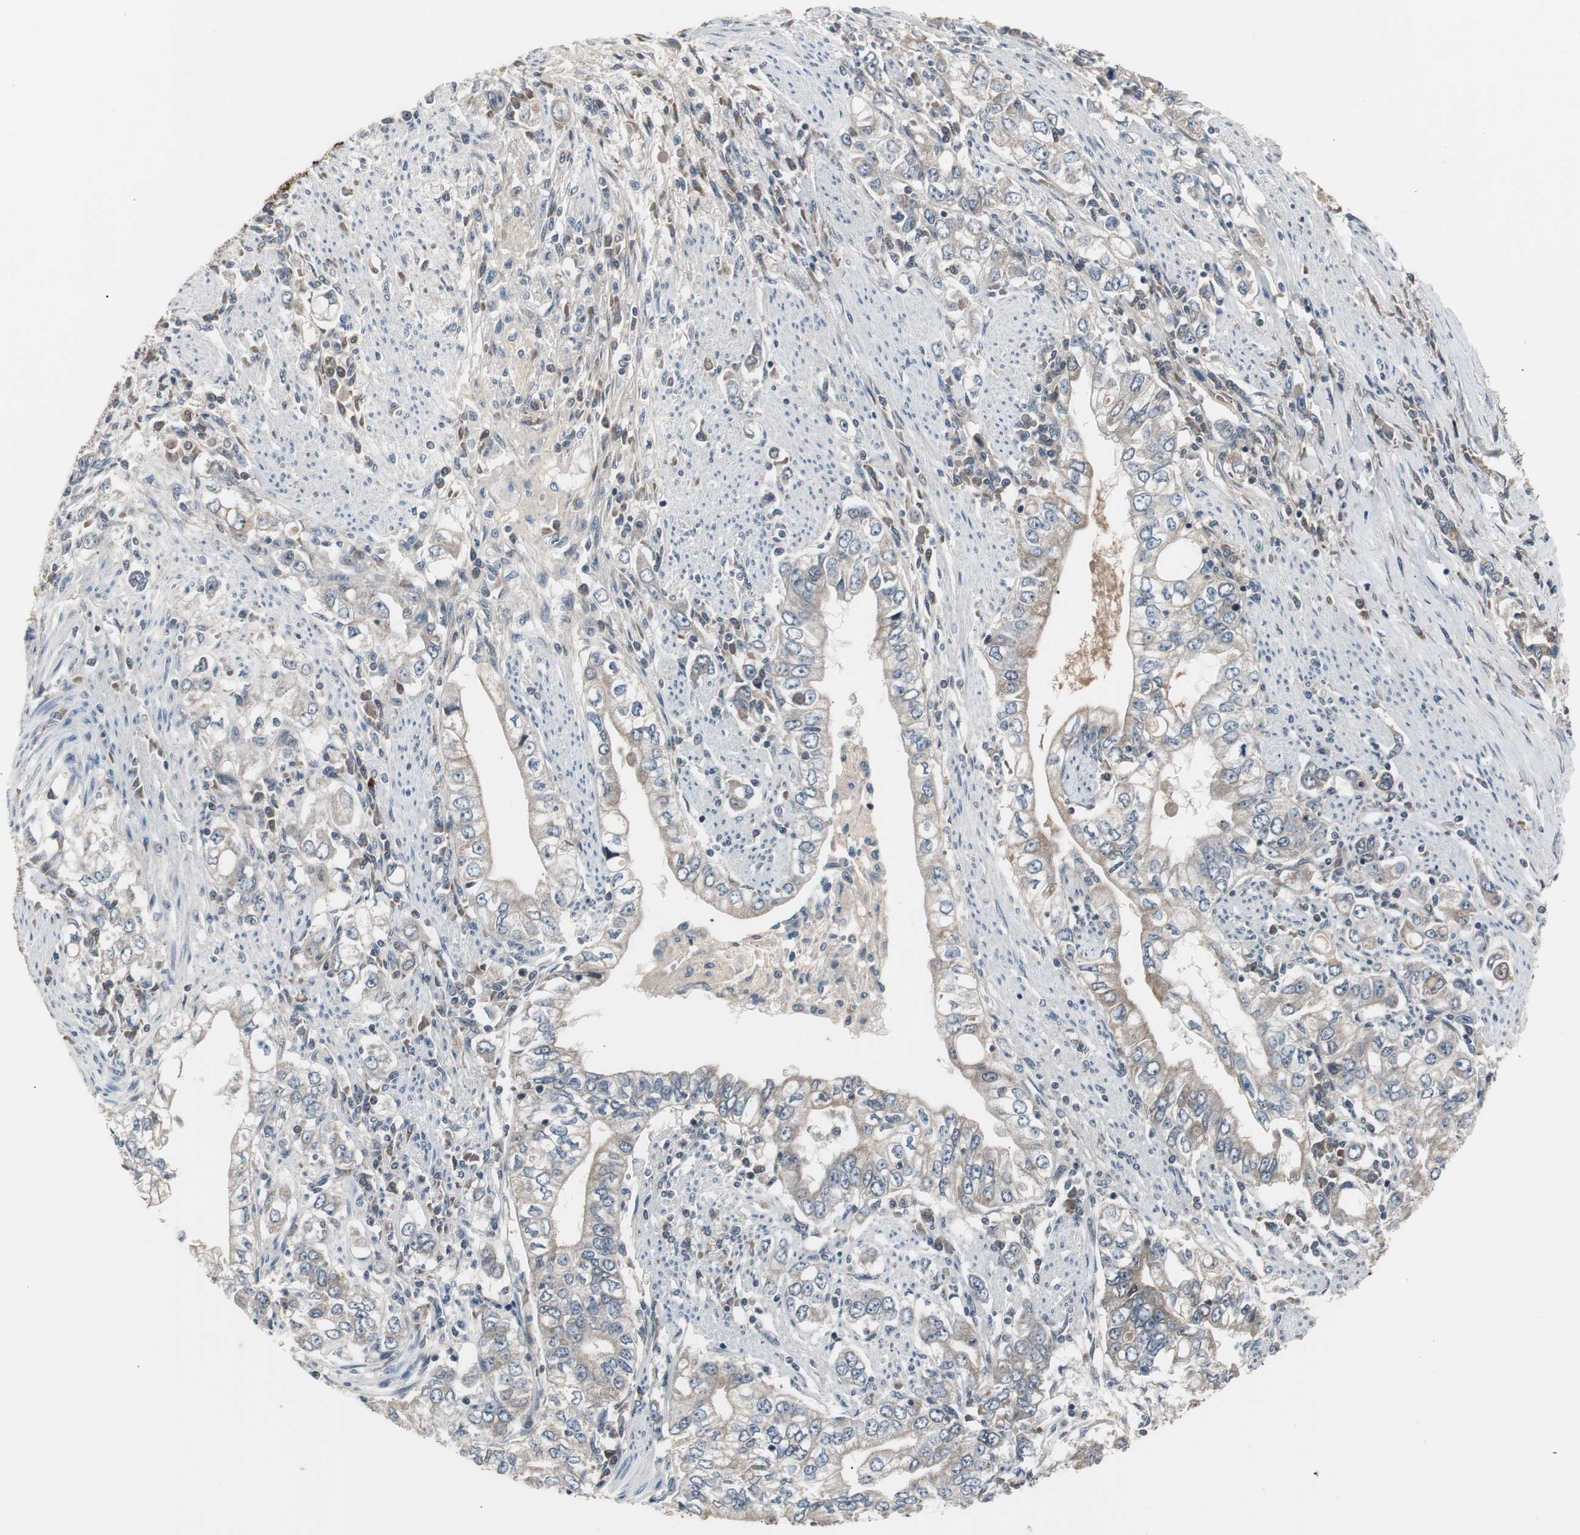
{"staining": {"intensity": "weak", "quantity": ">75%", "location": "cytoplasmic/membranous"}, "tissue": "stomach cancer", "cell_type": "Tumor cells", "image_type": "cancer", "snomed": [{"axis": "morphology", "description": "Adenocarcinoma, NOS"}, {"axis": "topography", "description": "Stomach, lower"}], "caption": "IHC of human stomach cancer reveals low levels of weak cytoplasmic/membranous staining in approximately >75% of tumor cells. (DAB (3,3'-diaminobenzidine) IHC, brown staining for protein, blue staining for nuclei).", "gene": "ZMPSTE24", "patient": {"sex": "female", "age": 72}}